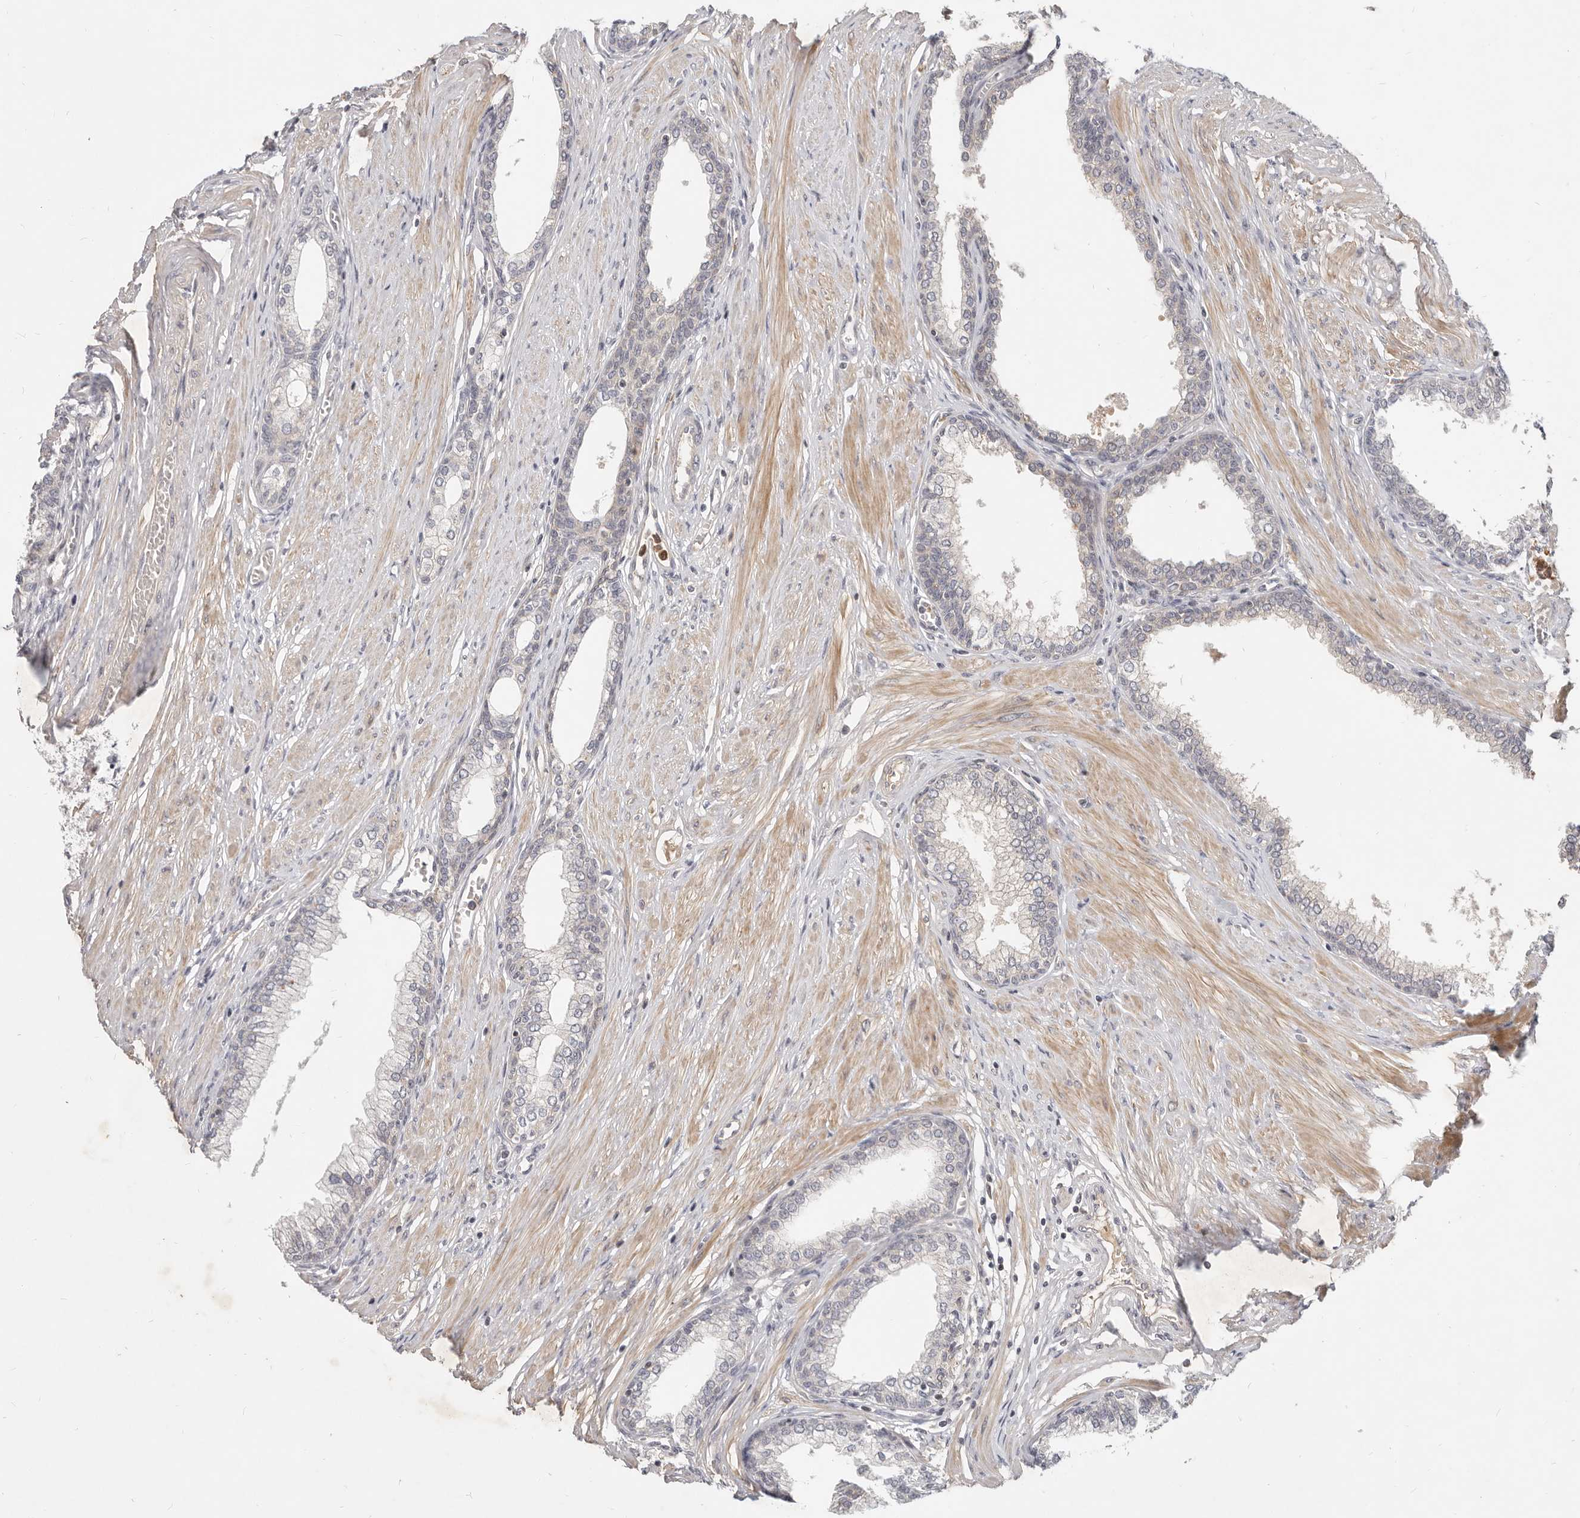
{"staining": {"intensity": "weak", "quantity": "<25%", "location": "cytoplasmic/membranous"}, "tissue": "prostate", "cell_type": "Glandular cells", "image_type": "normal", "snomed": [{"axis": "morphology", "description": "Normal tissue, NOS"}, {"axis": "morphology", "description": "Urothelial carcinoma, Low grade"}, {"axis": "topography", "description": "Urinary bladder"}, {"axis": "topography", "description": "Prostate"}], "caption": "Protein analysis of benign prostate shows no significant staining in glandular cells. The staining was performed using DAB to visualize the protein expression in brown, while the nuclei were stained in blue with hematoxylin (Magnification: 20x).", "gene": "USP49", "patient": {"sex": "male", "age": 60}}